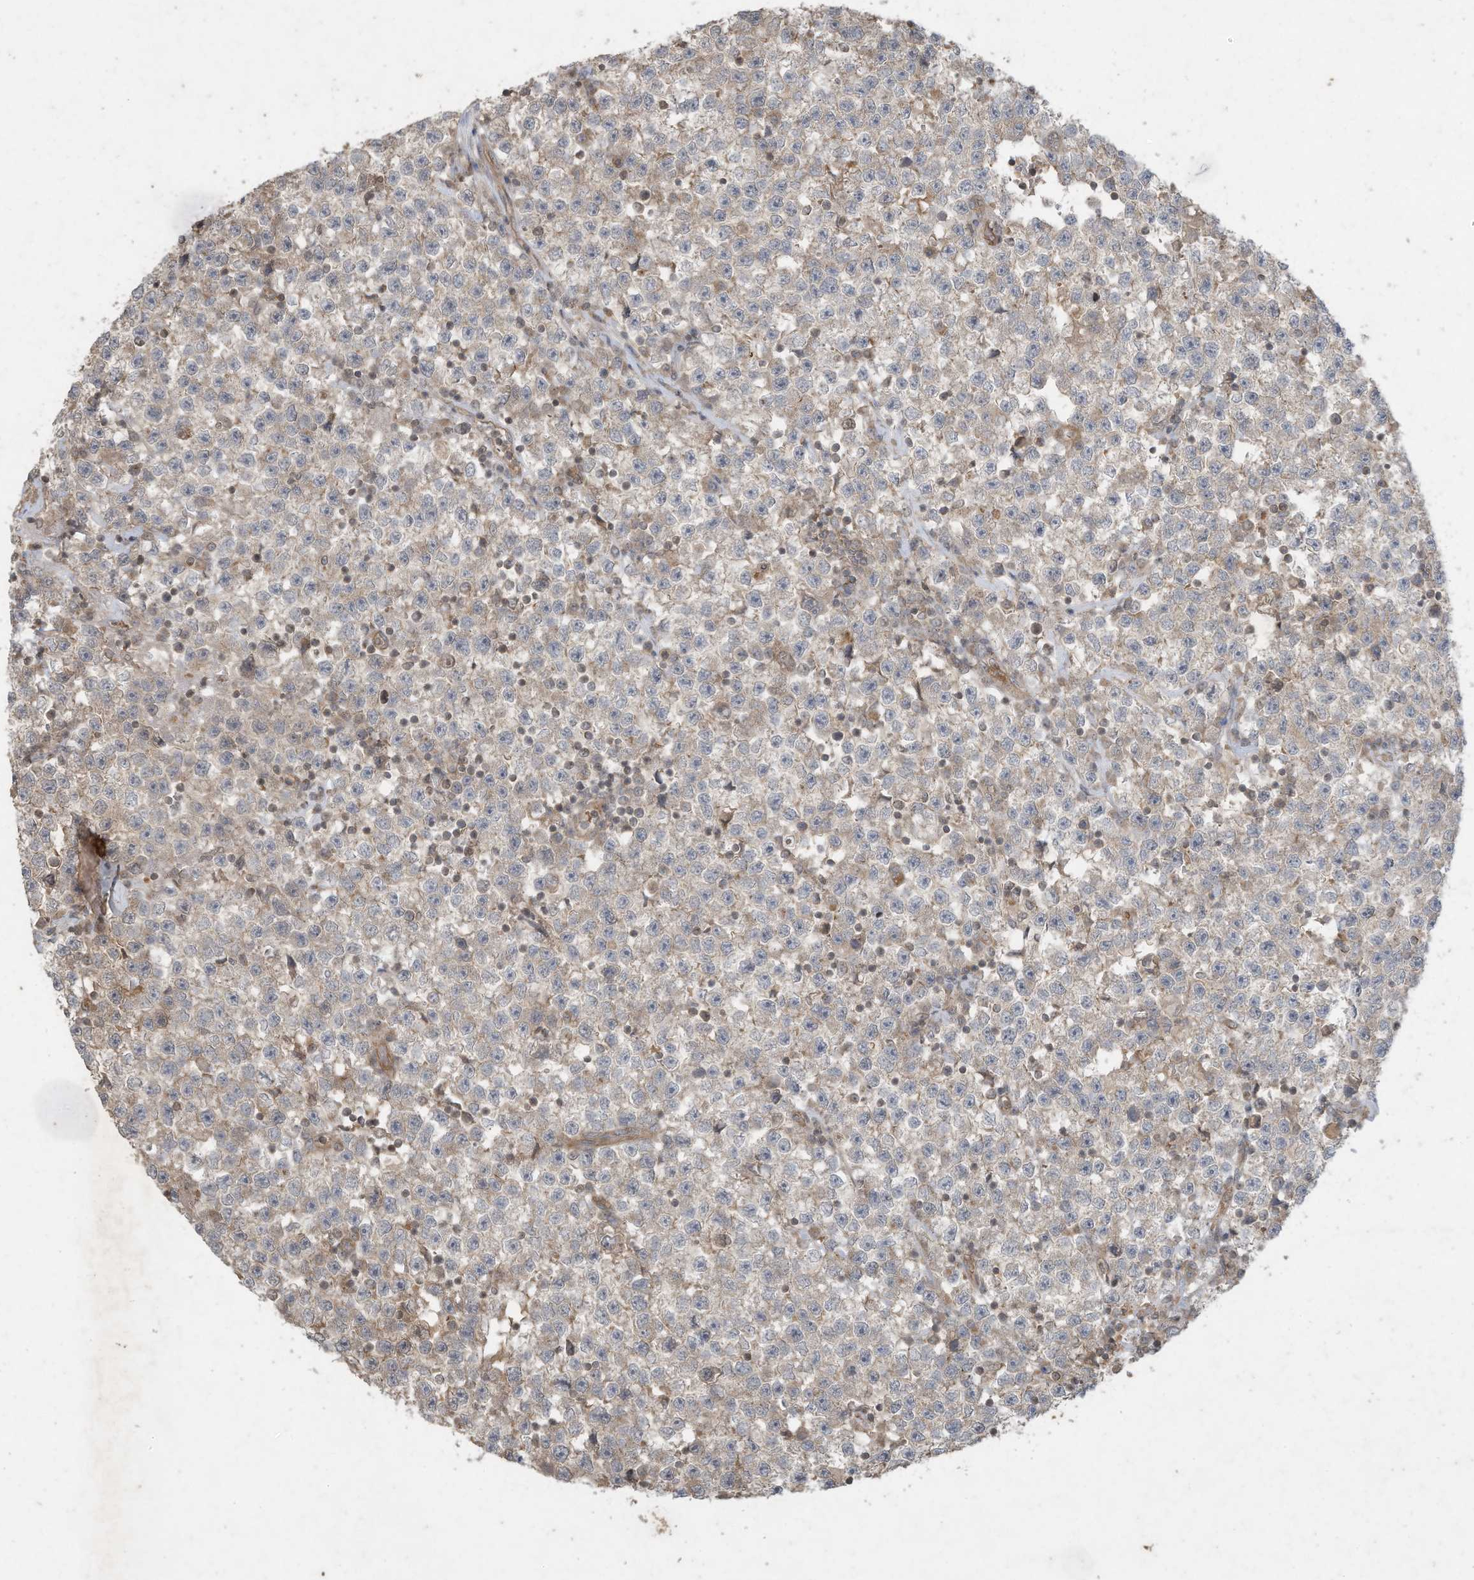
{"staining": {"intensity": "weak", "quantity": "25%-75%", "location": "cytoplasmic/membranous"}, "tissue": "testis cancer", "cell_type": "Tumor cells", "image_type": "cancer", "snomed": [{"axis": "morphology", "description": "Seminoma, NOS"}, {"axis": "topography", "description": "Testis"}], "caption": "Protein analysis of testis cancer tissue reveals weak cytoplasmic/membranous expression in approximately 25%-75% of tumor cells. (DAB IHC with brightfield microscopy, high magnification).", "gene": "MATN2", "patient": {"sex": "male", "age": 22}}